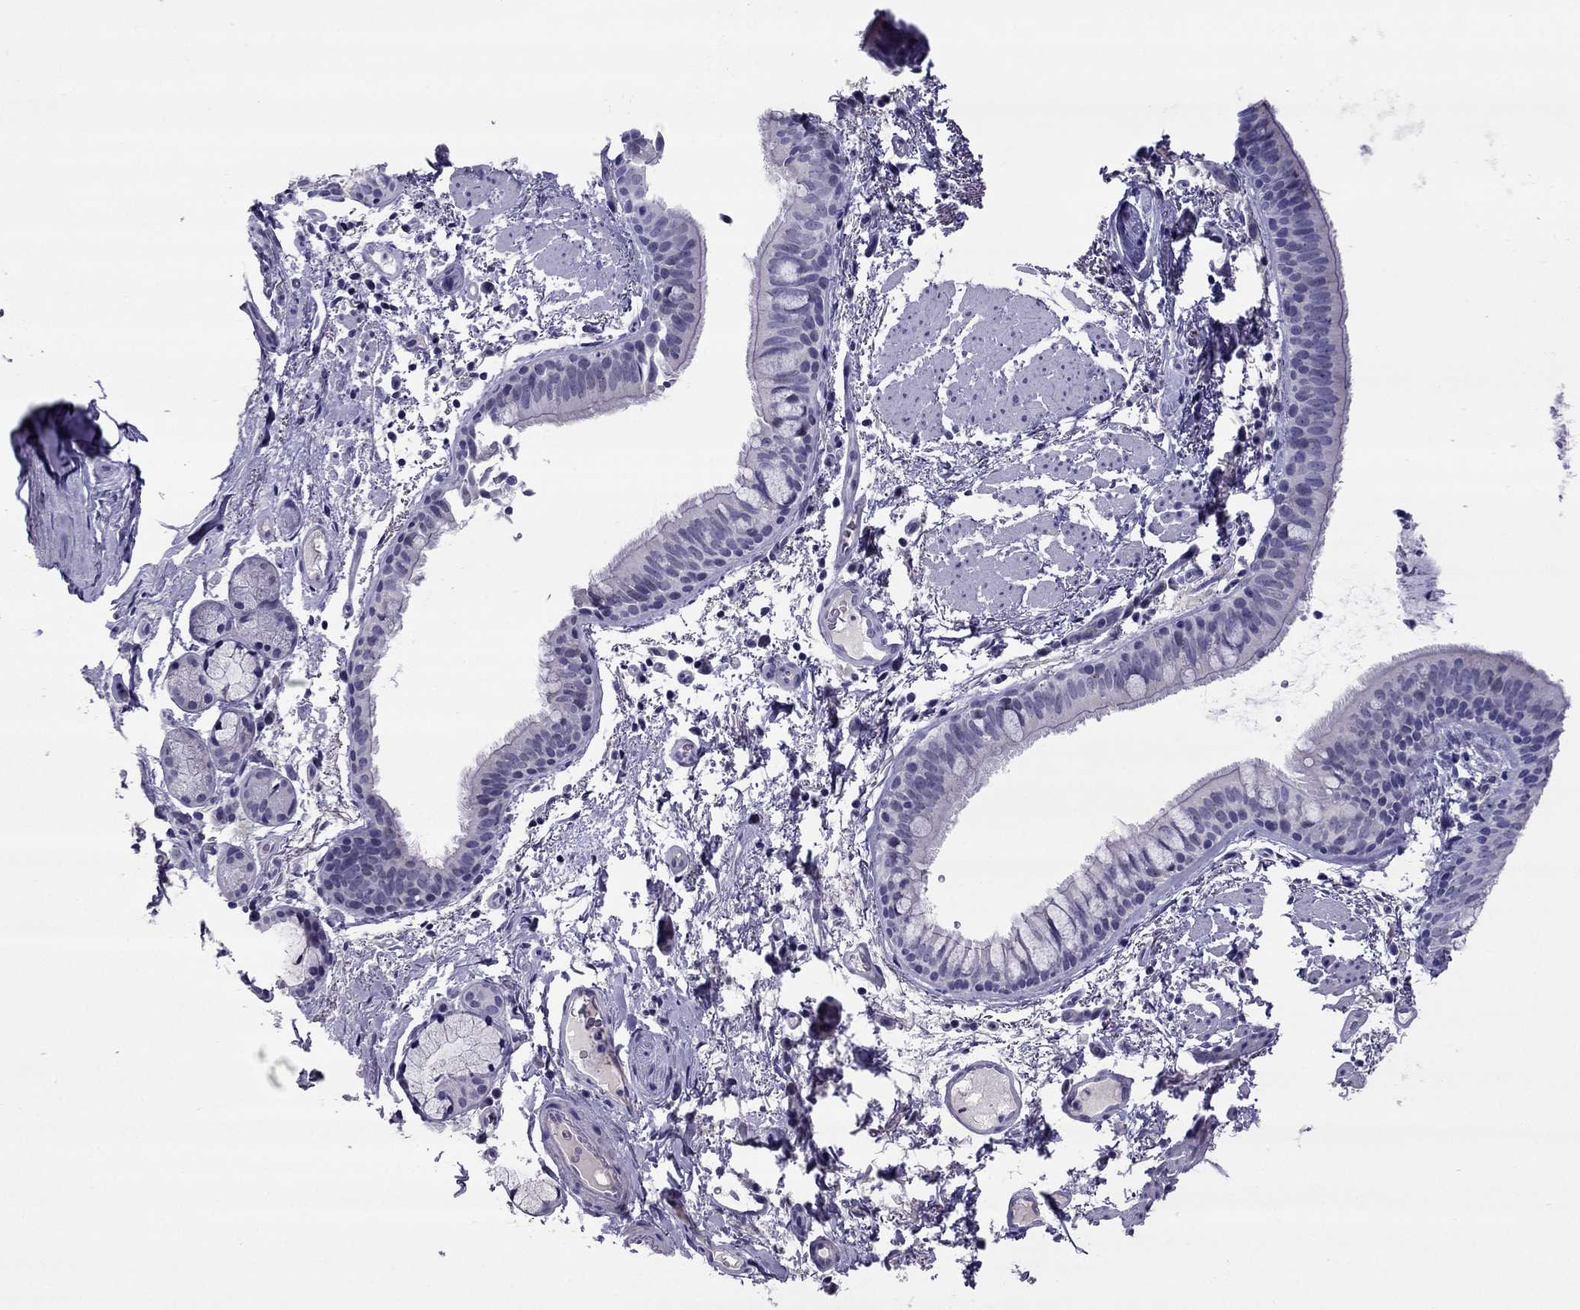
{"staining": {"intensity": "negative", "quantity": "none", "location": "none"}, "tissue": "bronchus", "cell_type": "Respiratory epithelial cells", "image_type": "normal", "snomed": [{"axis": "morphology", "description": "Normal tissue, NOS"}, {"axis": "topography", "description": "Bronchus"}], "caption": "Bronchus was stained to show a protein in brown. There is no significant expression in respiratory epithelial cells. (Stains: DAB IHC with hematoxylin counter stain, Microscopy: brightfield microscopy at high magnification).", "gene": "MYBPH", "patient": {"sex": "female", "age": 64}}